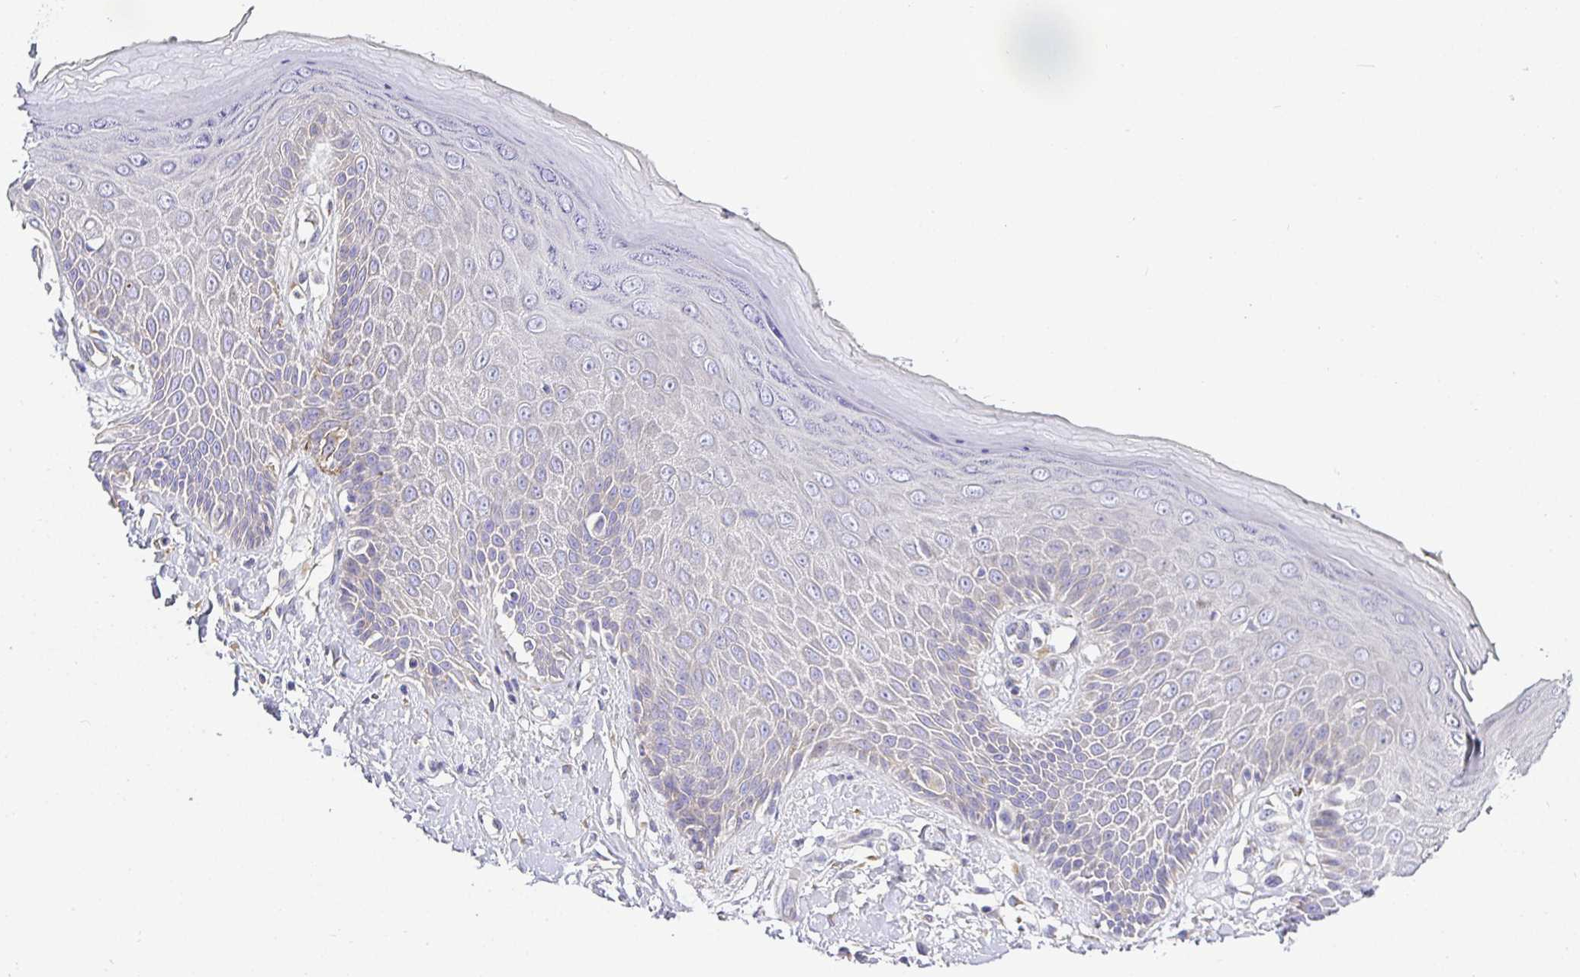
{"staining": {"intensity": "strong", "quantity": "<25%", "location": "cytoplasmic/membranous"}, "tissue": "skin", "cell_type": "Epidermal cells", "image_type": "normal", "snomed": [{"axis": "morphology", "description": "Normal tissue, NOS"}, {"axis": "topography", "description": "Anal"}, {"axis": "topography", "description": "Peripheral nerve tissue"}], "caption": "High-magnification brightfield microscopy of normal skin stained with DAB (brown) and counterstained with hematoxylin (blue). epidermal cells exhibit strong cytoplasmic/membranous staining is seen in about<25% of cells. Immunohistochemistry (ihc) stains the protein of interest in brown and the nuclei are stained blue.", "gene": "OPALIN", "patient": {"sex": "male", "age": 78}}